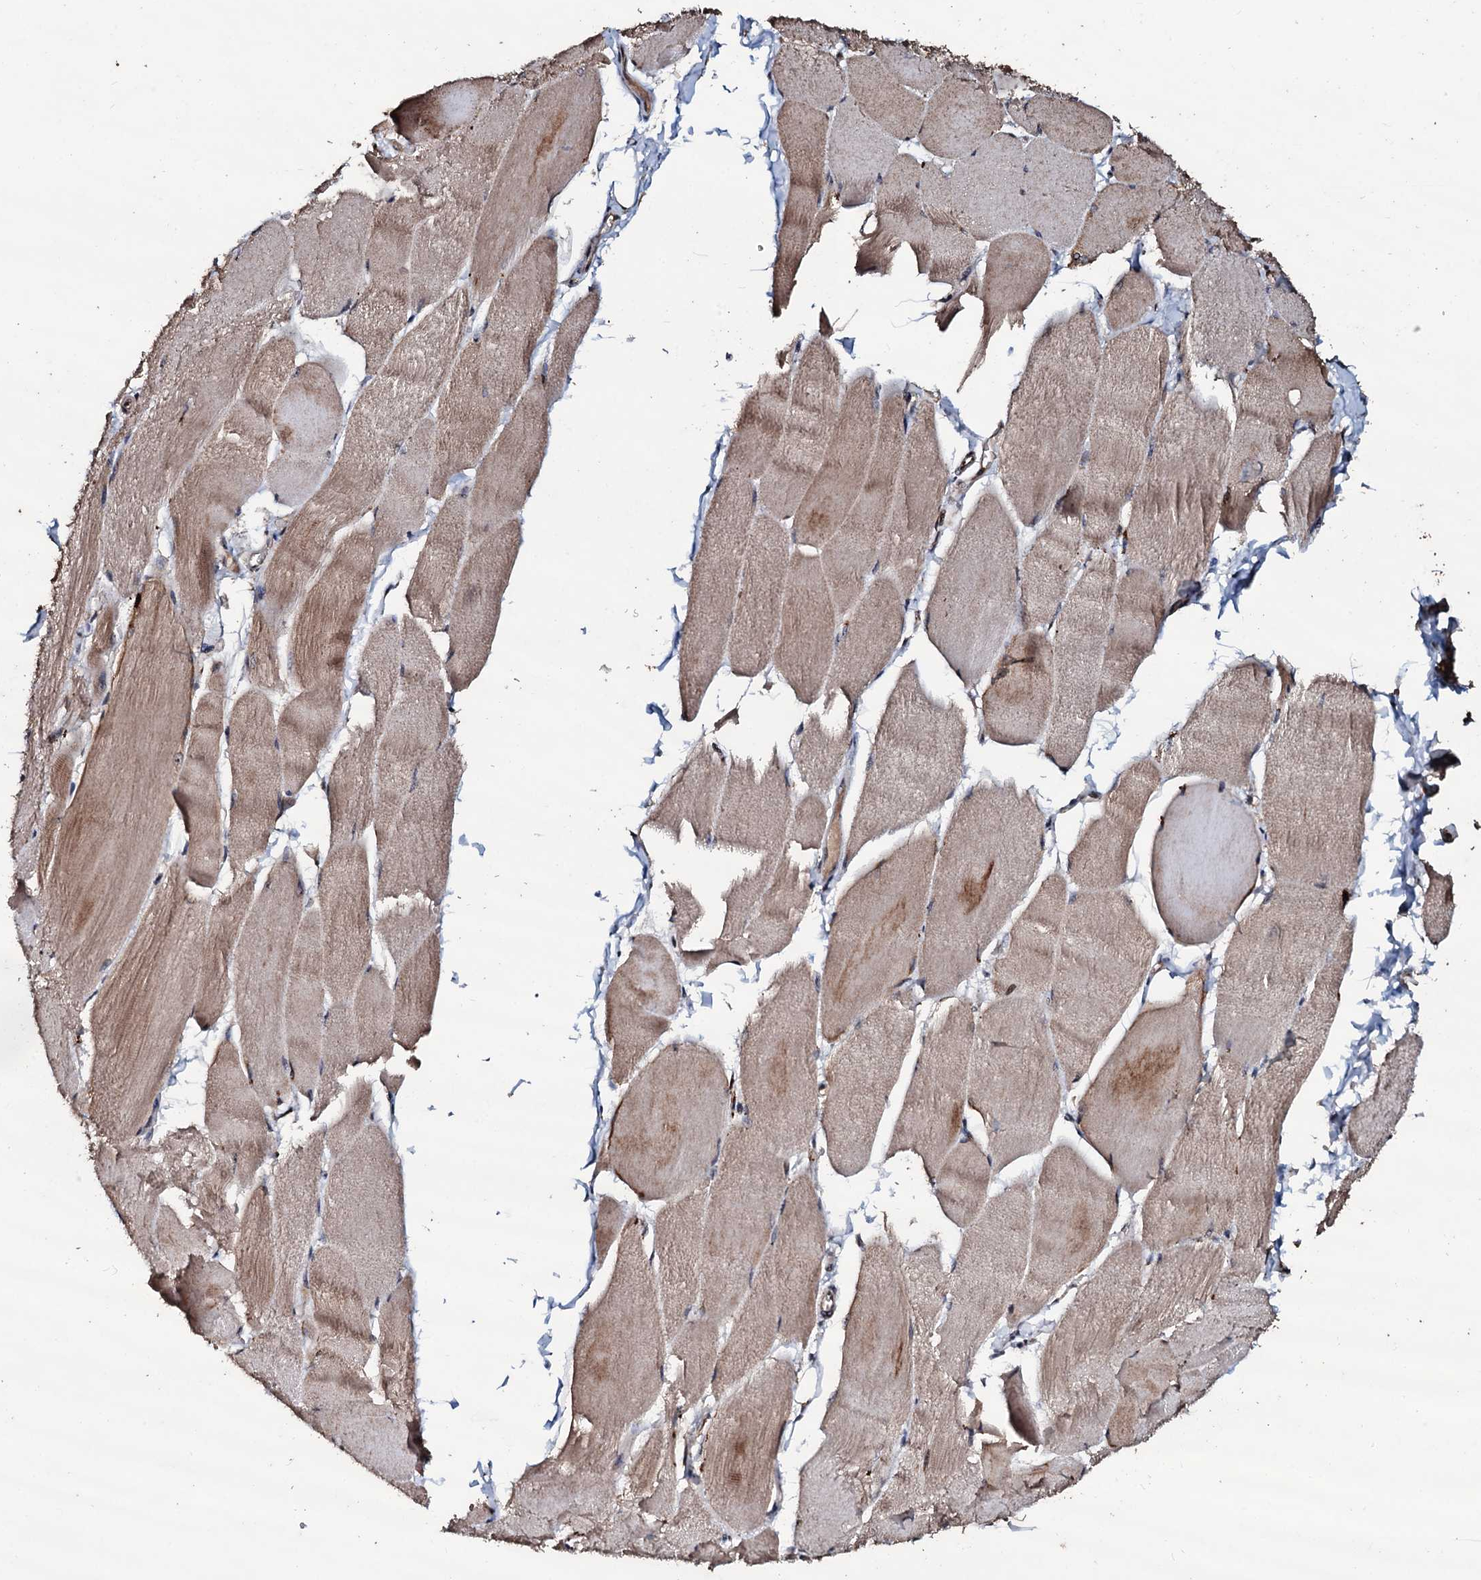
{"staining": {"intensity": "moderate", "quantity": ">75%", "location": "cytoplasmic/membranous,nuclear"}, "tissue": "skeletal muscle", "cell_type": "Myocytes", "image_type": "normal", "snomed": [{"axis": "morphology", "description": "Normal tissue, NOS"}, {"axis": "morphology", "description": "Basal cell carcinoma"}, {"axis": "topography", "description": "Skeletal muscle"}], "caption": "Benign skeletal muscle was stained to show a protein in brown. There is medium levels of moderate cytoplasmic/membranous,nuclear staining in approximately >75% of myocytes.", "gene": "SUPT7L", "patient": {"sex": "female", "age": 64}}